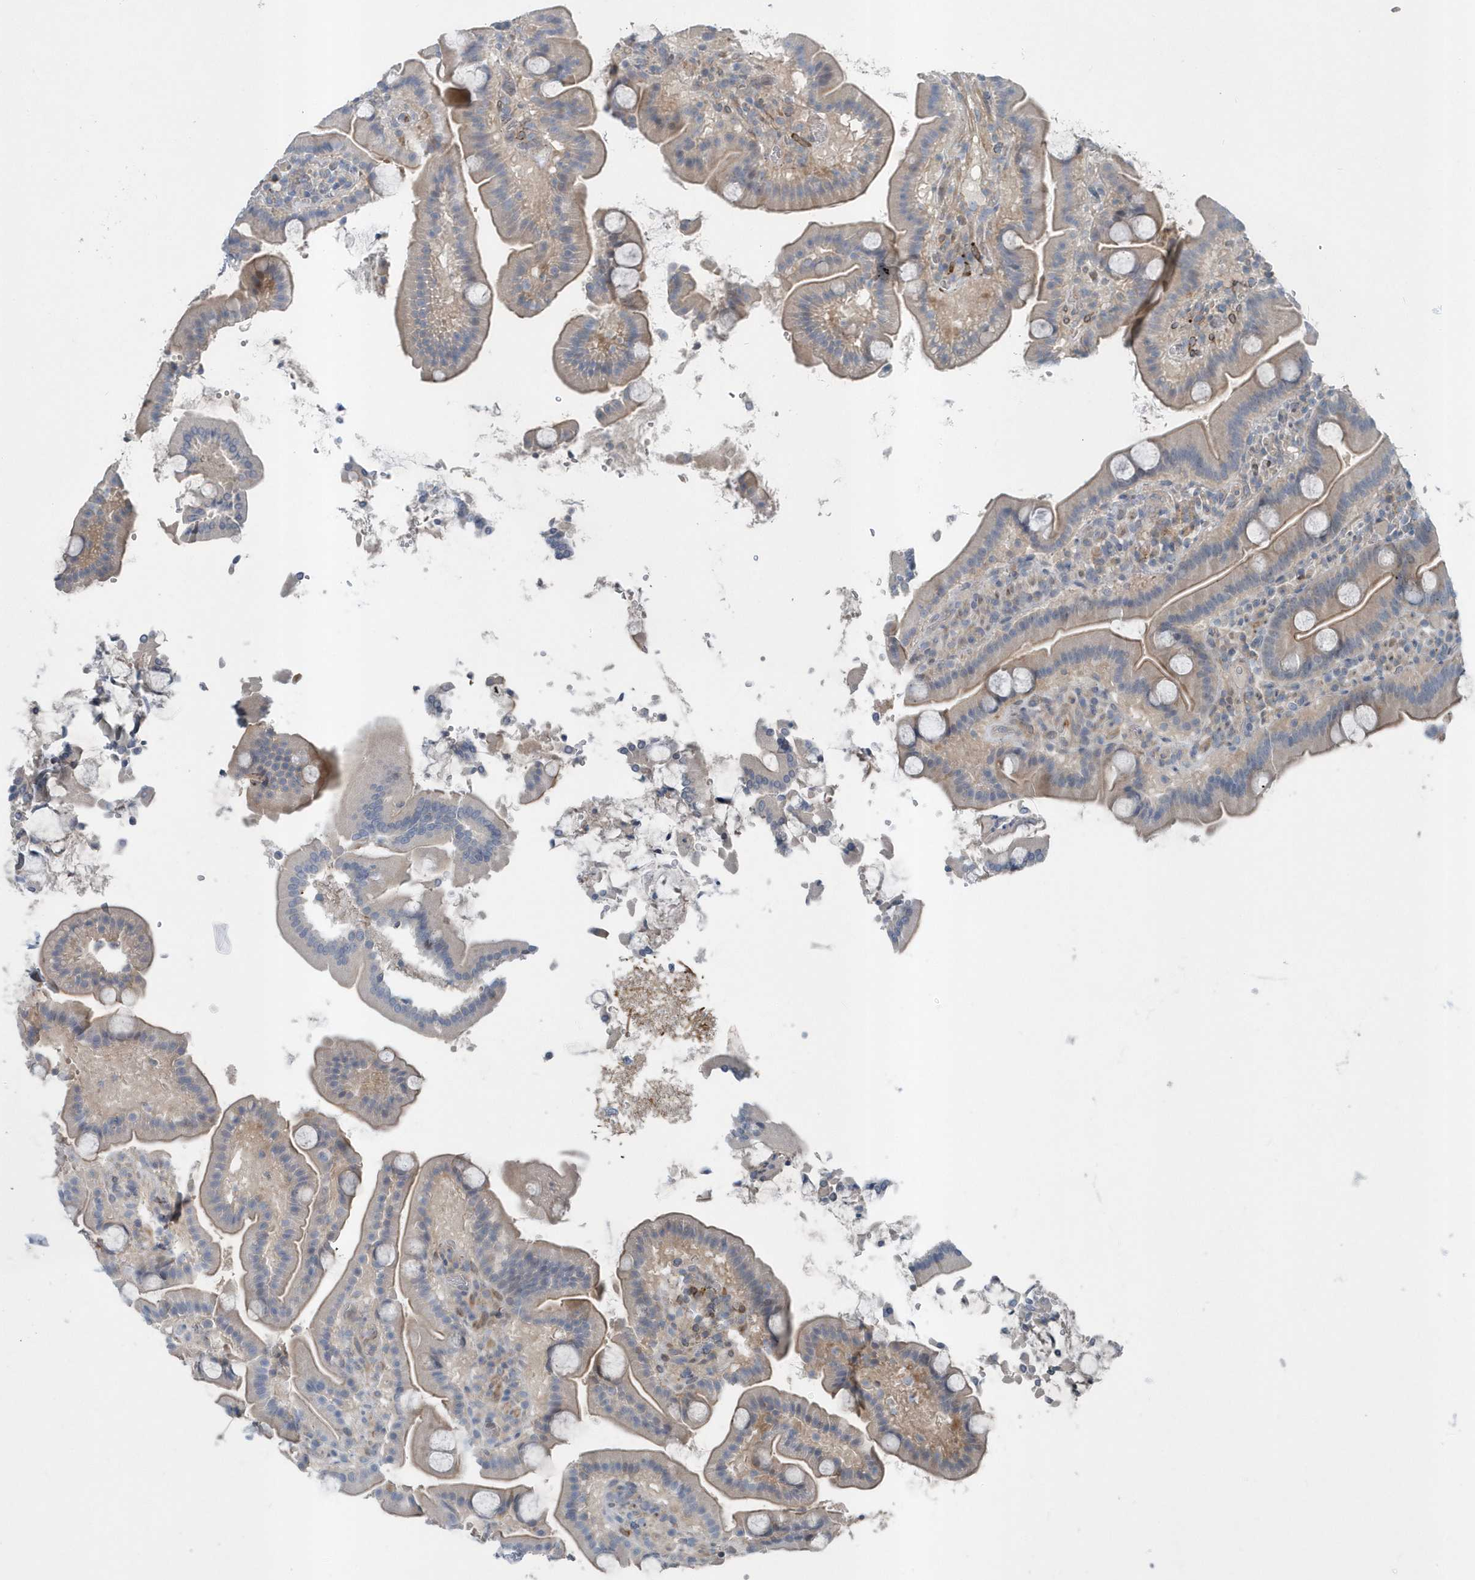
{"staining": {"intensity": "weak", "quantity": "25%-75%", "location": "cytoplasmic/membranous"}, "tissue": "duodenum", "cell_type": "Glandular cells", "image_type": "normal", "snomed": [{"axis": "morphology", "description": "Normal tissue, NOS"}, {"axis": "topography", "description": "Duodenum"}], "caption": "This image exhibits IHC staining of normal human duodenum, with low weak cytoplasmic/membranous staining in about 25%-75% of glandular cells.", "gene": "MCC", "patient": {"sex": "male", "age": 55}}